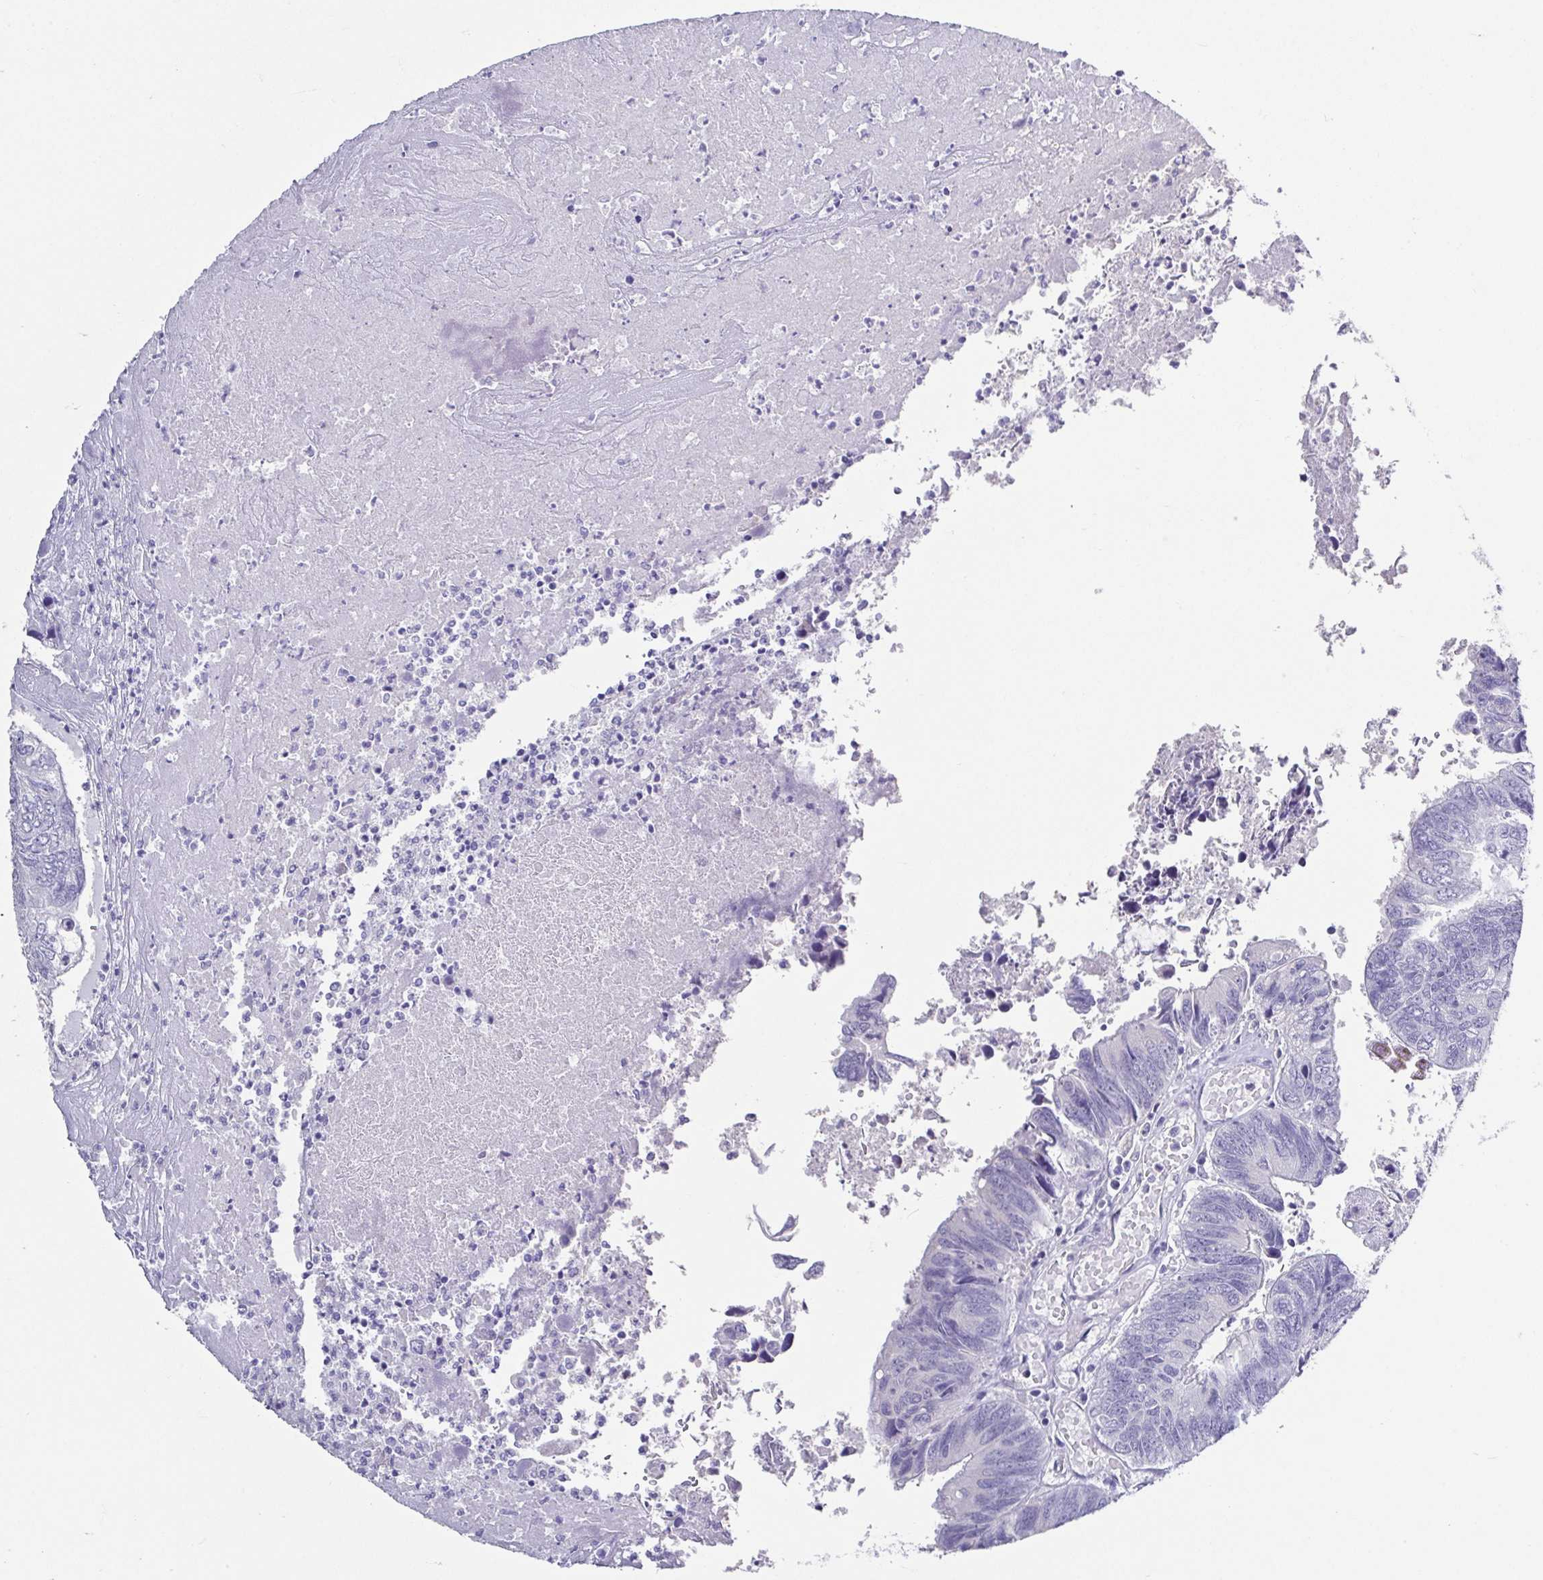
{"staining": {"intensity": "negative", "quantity": "none", "location": "none"}, "tissue": "colorectal cancer", "cell_type": "Tumor cells", "image_type": "cancer", "snomed": [{"axis": "morphology", "description": "Adenocarcinoma, NOS"}, {"axis": "topography", "description": "Colon"}], "caption": "A histopathology image of human colorectal cancer (adenocarcinoma) is negative for staining in tumor cells. (DAB (3,3'-diaminobenzidine) immunohistochemistry with hematoxylin counter stain).", "gene": "RDH11", "patient": {"sex": "female", "age": 67}}